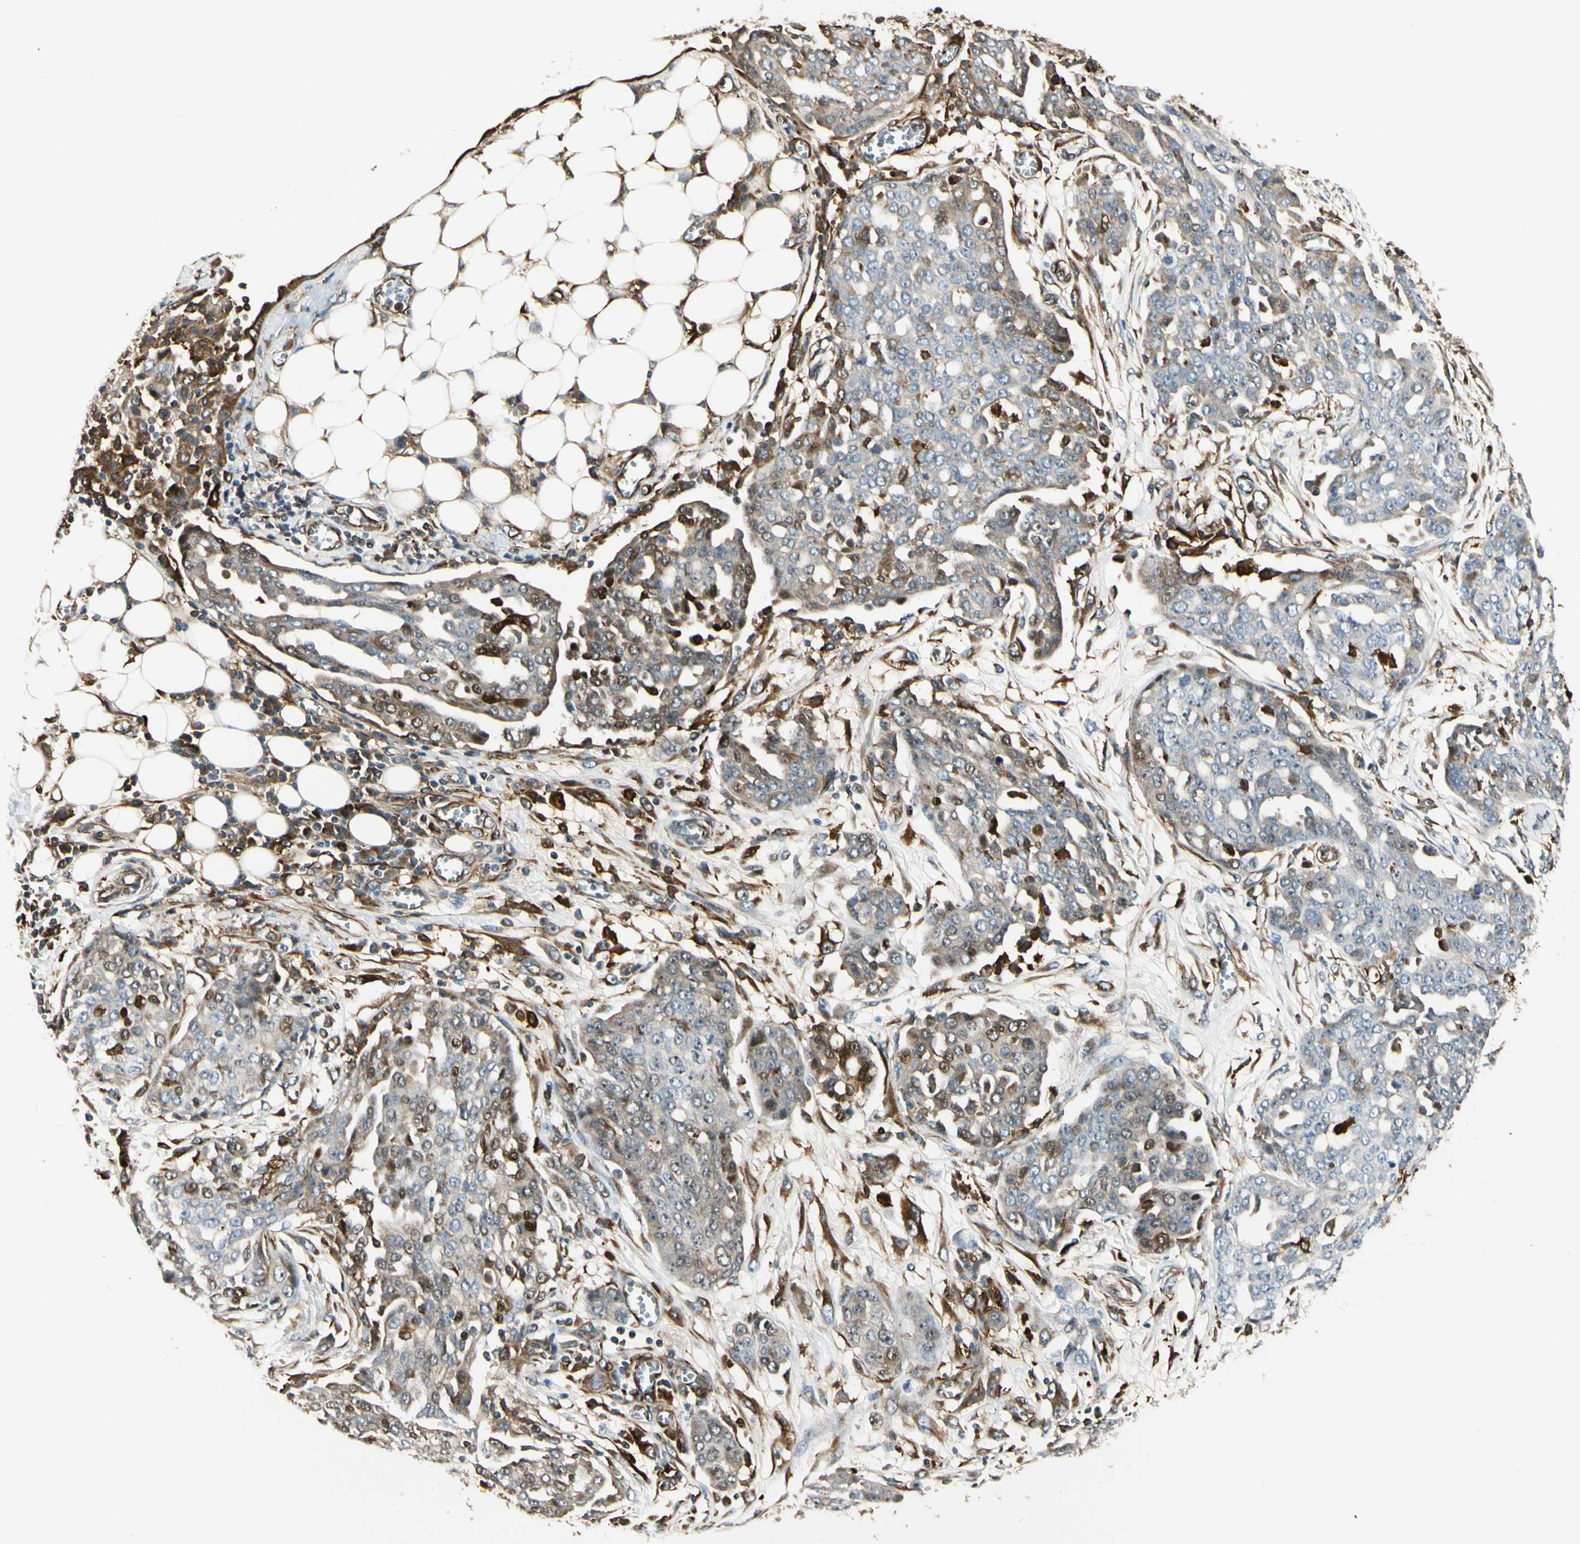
{"staining": {"intensity": "strong", "quantity": "<25%", "location": "nuclear"}, "tissue": "ovarian cancer", "cell_type": "Tumor cells", "image_type": "cancer", "snomed": [{"axis": "morphology", "description": "Cystadenocarcinoma, serous, NOS"}, {"axis": "topography", "description": "Soft tissue"}, {"axis": "topography", "description": "Ovary"}], "caption": "Ovarian serous cystadenocarcinoma stained with a protein marker exhibits strong staining in tumor cells.", "gene": "FTH1", "patient": {"sex": "female", "age": 57}}